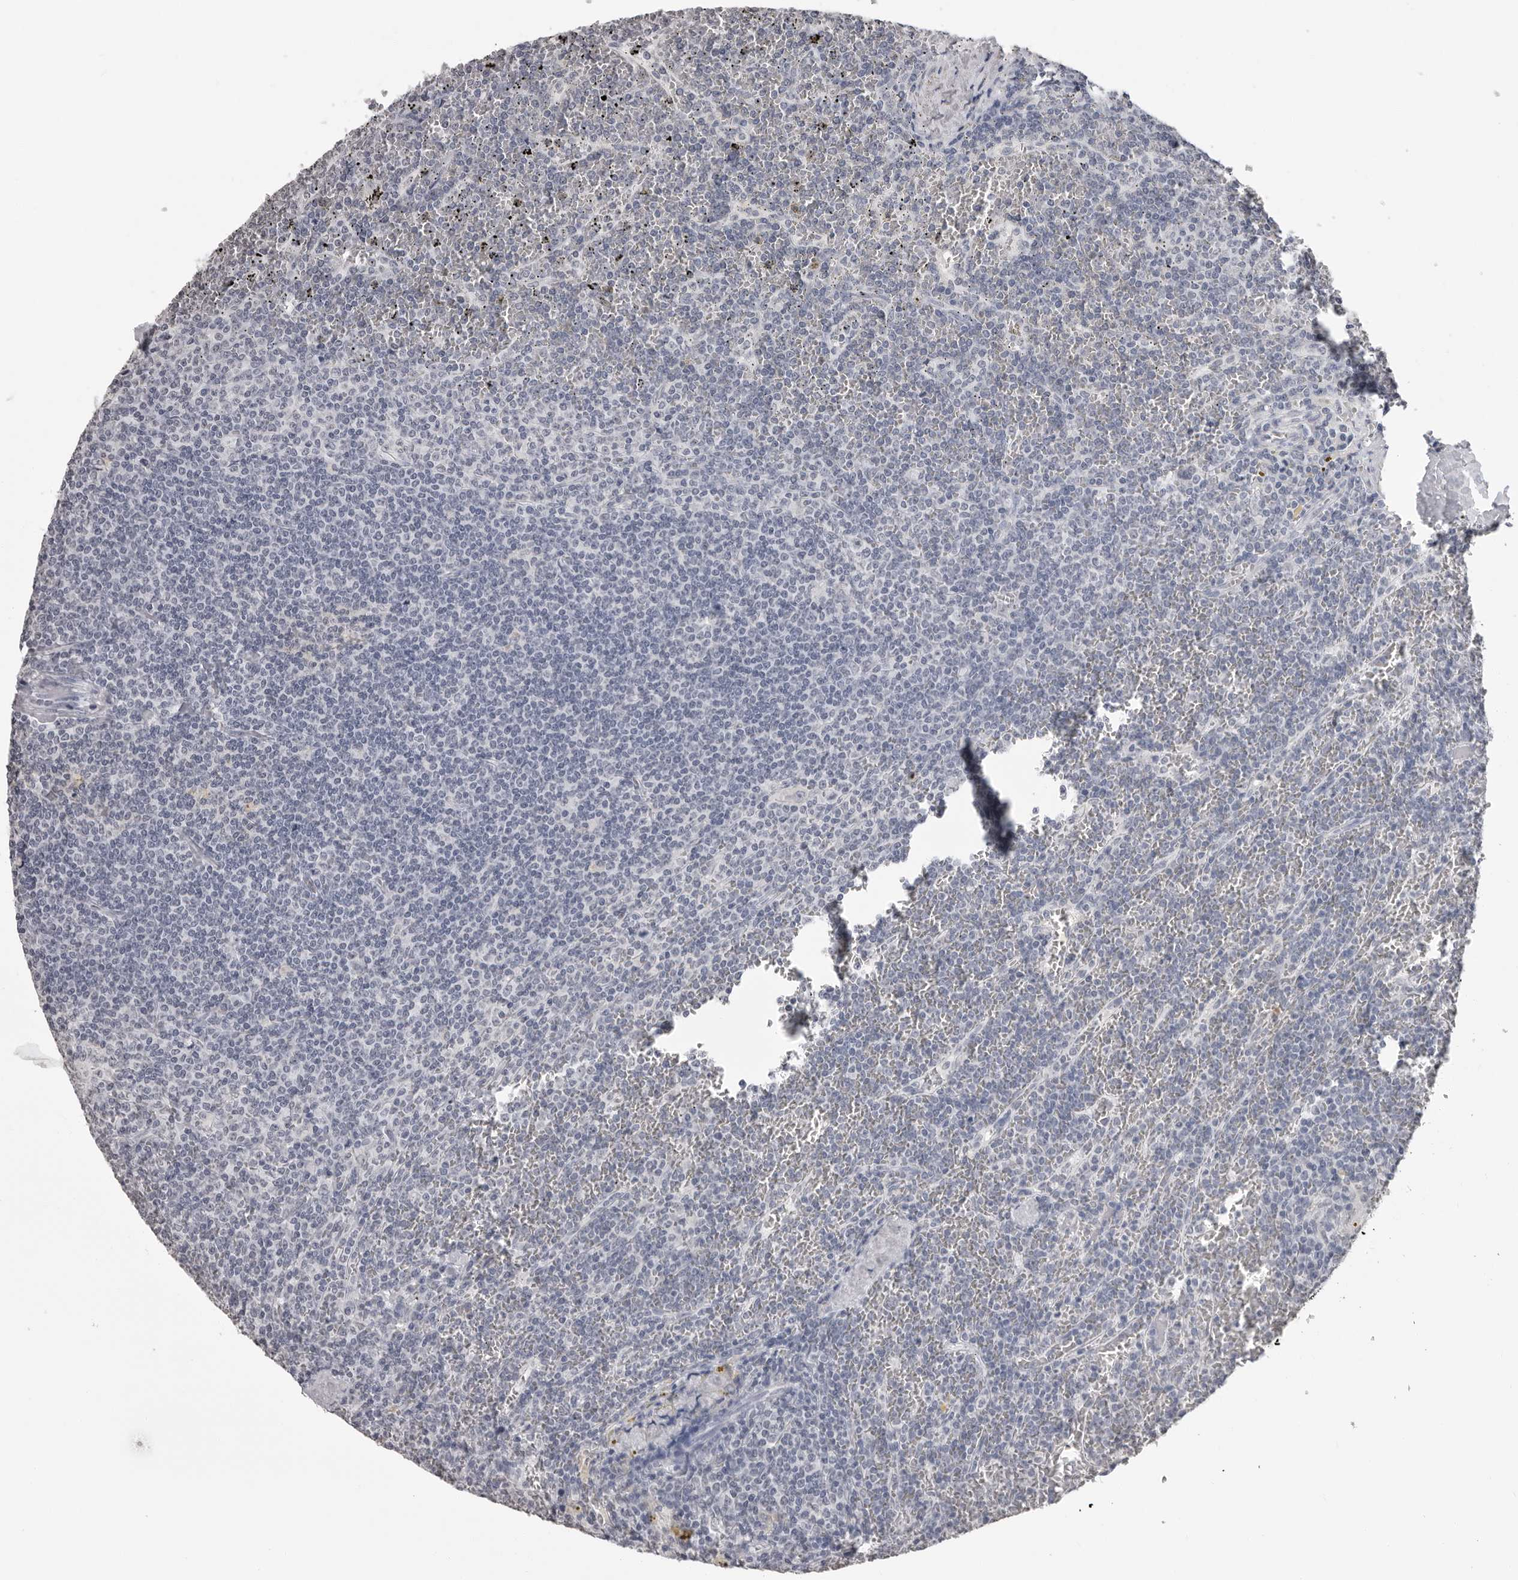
{"staining": {"intensity": "negative", "quantity": "none", "location": "none"}, "tissue": "lymphoma", "cell_type": "Tumor cells", "image_type": "cancer", "snomed": [{"axis": "morphology", "description": "Malignant lymphoma, non-Hodgkin's type, Low grade"}, {"axis": "topography", "description": "Spleen"}], "caption": "Immunohistochemical staining of lymphoma reveals no significant positivity in tumor cells.", "gene": "HEPACAM", "patient": {"sex": "female", "age": 19}}